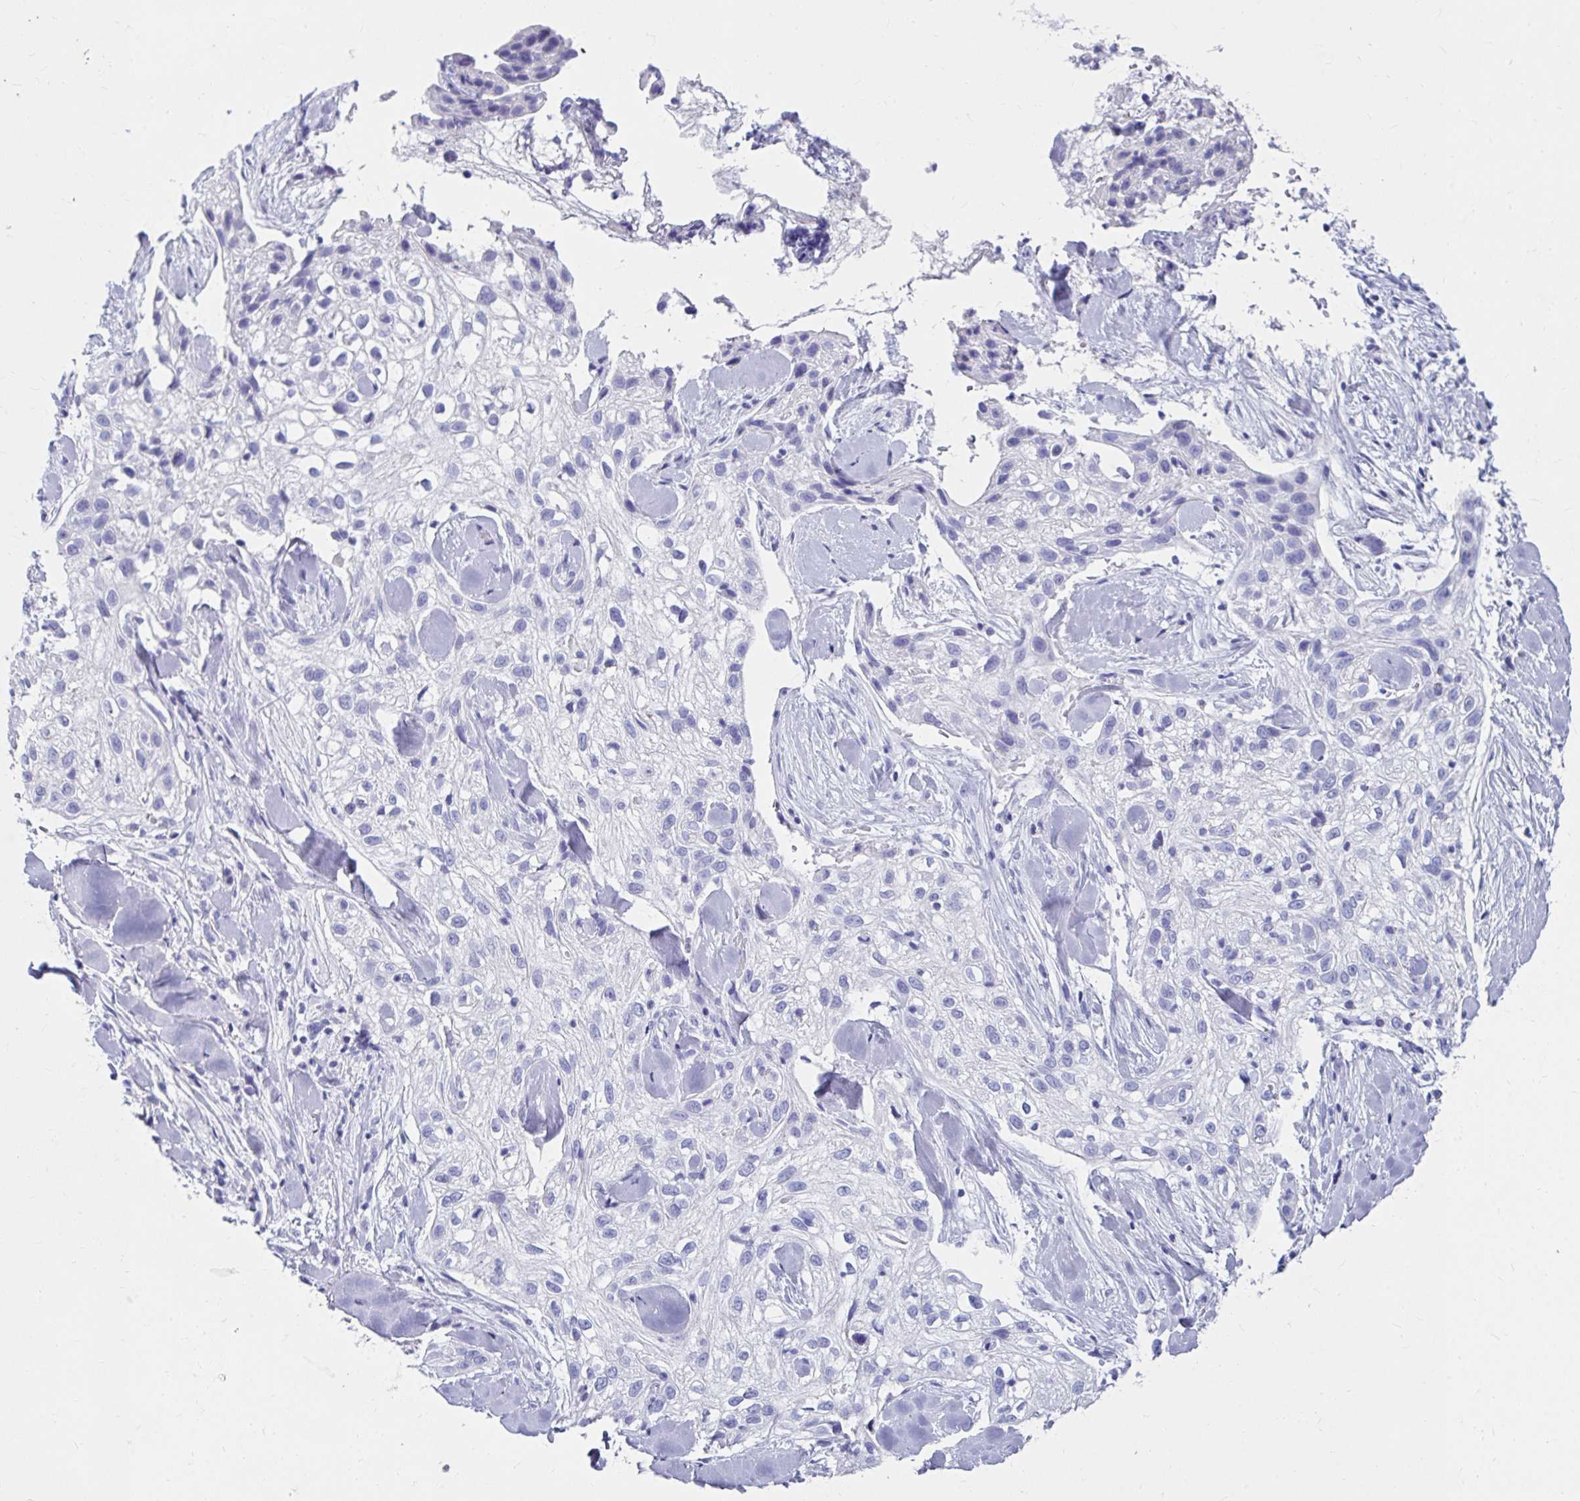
{"staining": {"intensity": "negative", "quantity": "none", "location": "none"}, "tissue": "skin cancer", "cell_type": "Tumor cells", "image_type": "cancer", "snomed": [{"axis": "morphology", "description": "Squamous cell carcinoma, NOS"}, {"axis": "topography", "description": "Skin"}], "caption": "There is no significant expression in tumor cells of skin cancer.", "gene": "DPEP3", "patient": {"sex": "male", "age": 82}}